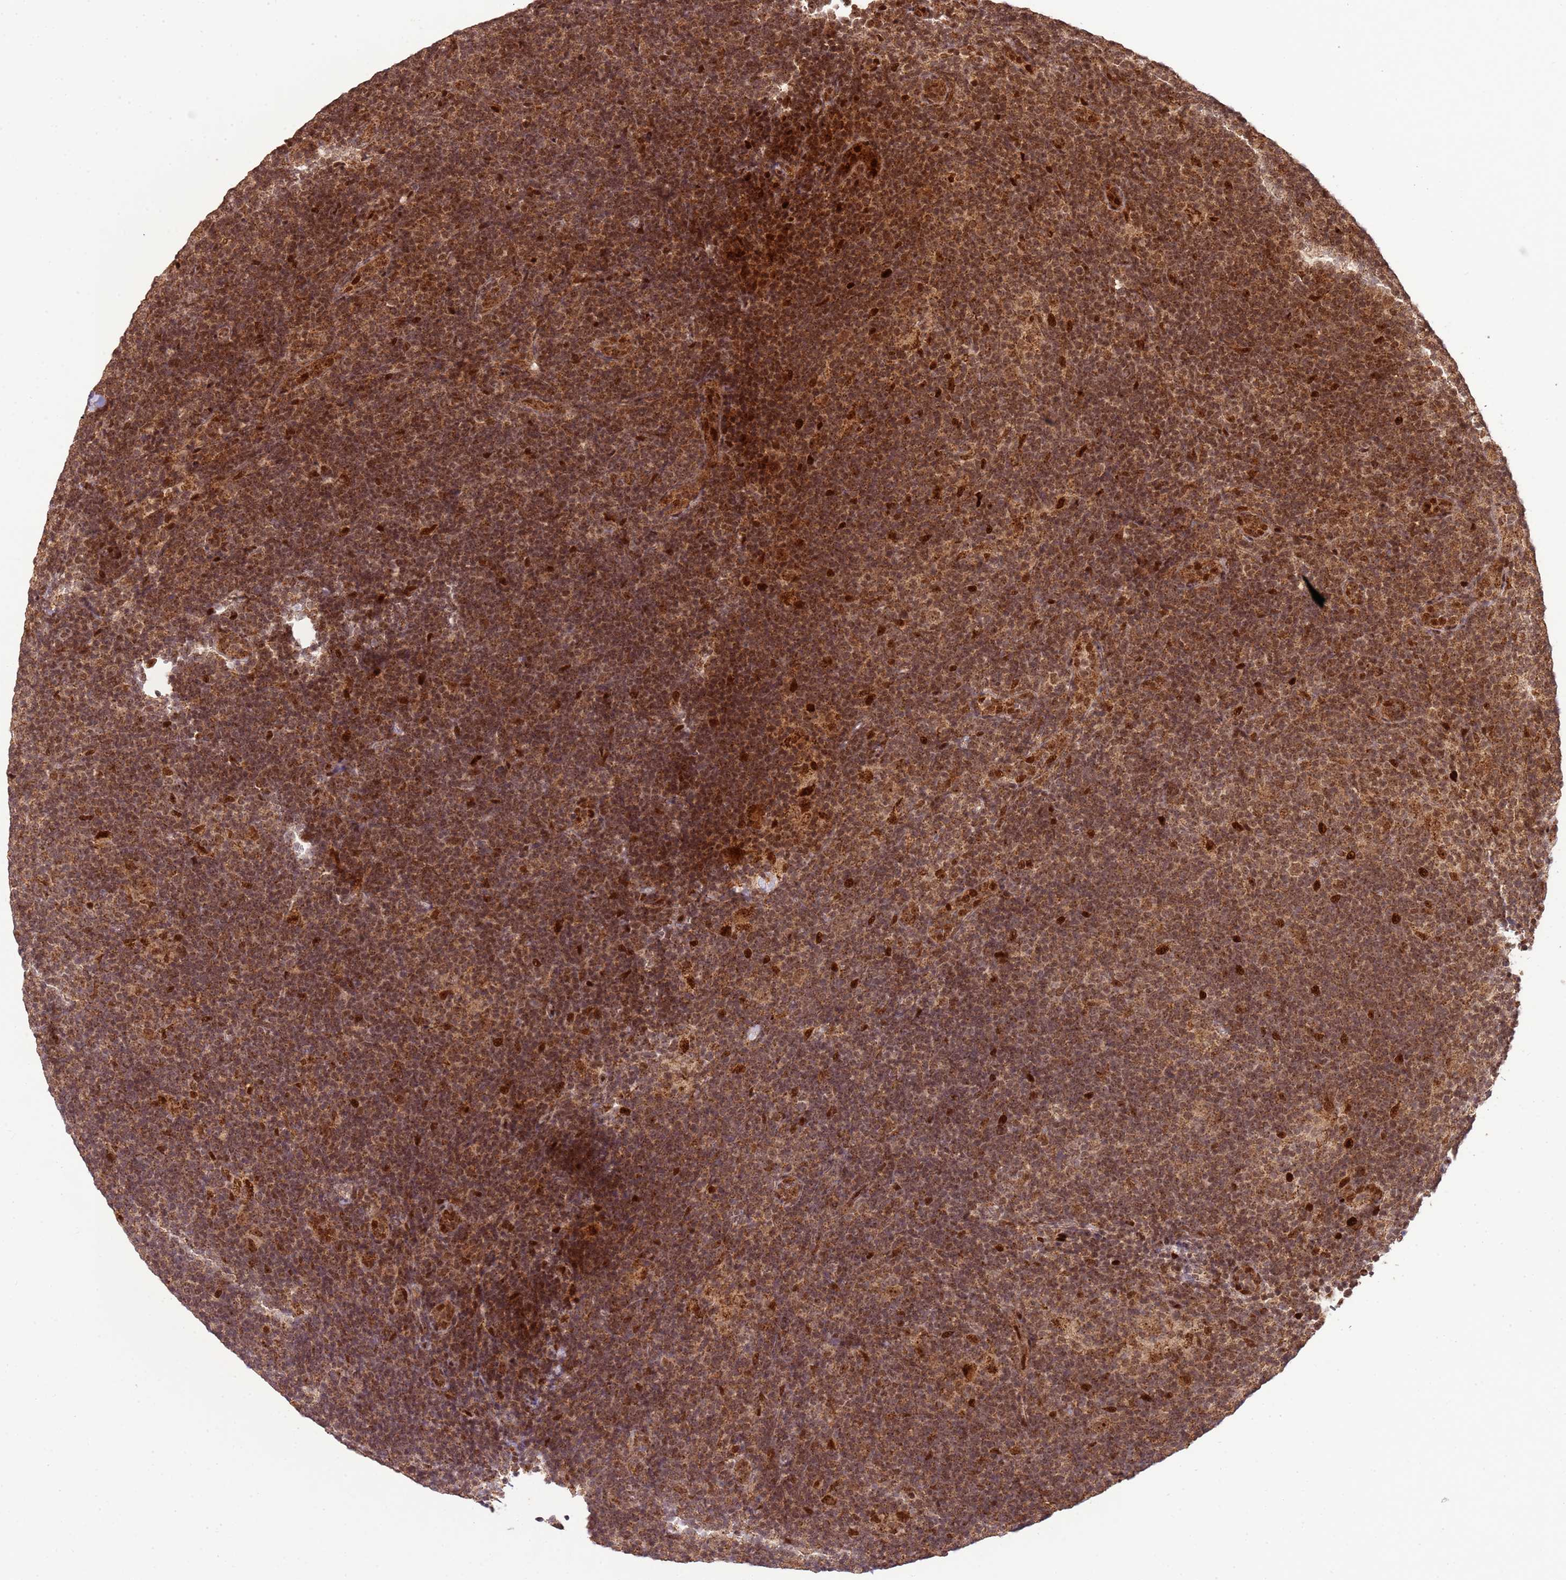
{"staining": {"intensity": "moderate", "quantity": ">75%", "location": "cytoplasmic/membranous,nuclear"}, "tissue": "lymphoma", "cell_type": "Tumor cells", "image_type": "cancer", "snomed": [{"axis": "morphology", "description": "Hodgkin's disease, NOS"}, {"axis": "topography", "description": "Lymph node"}], "caption": "The photomicrograph demonstrates immunohistochemical staining of Hodgkin's disease. There is moderate cytoplasmic/membranous and nuclear staining is appreciated in approximately >75% of tumor cells.", "gene": "PEX14", "patient": {"sex": "female", "age": 57}}